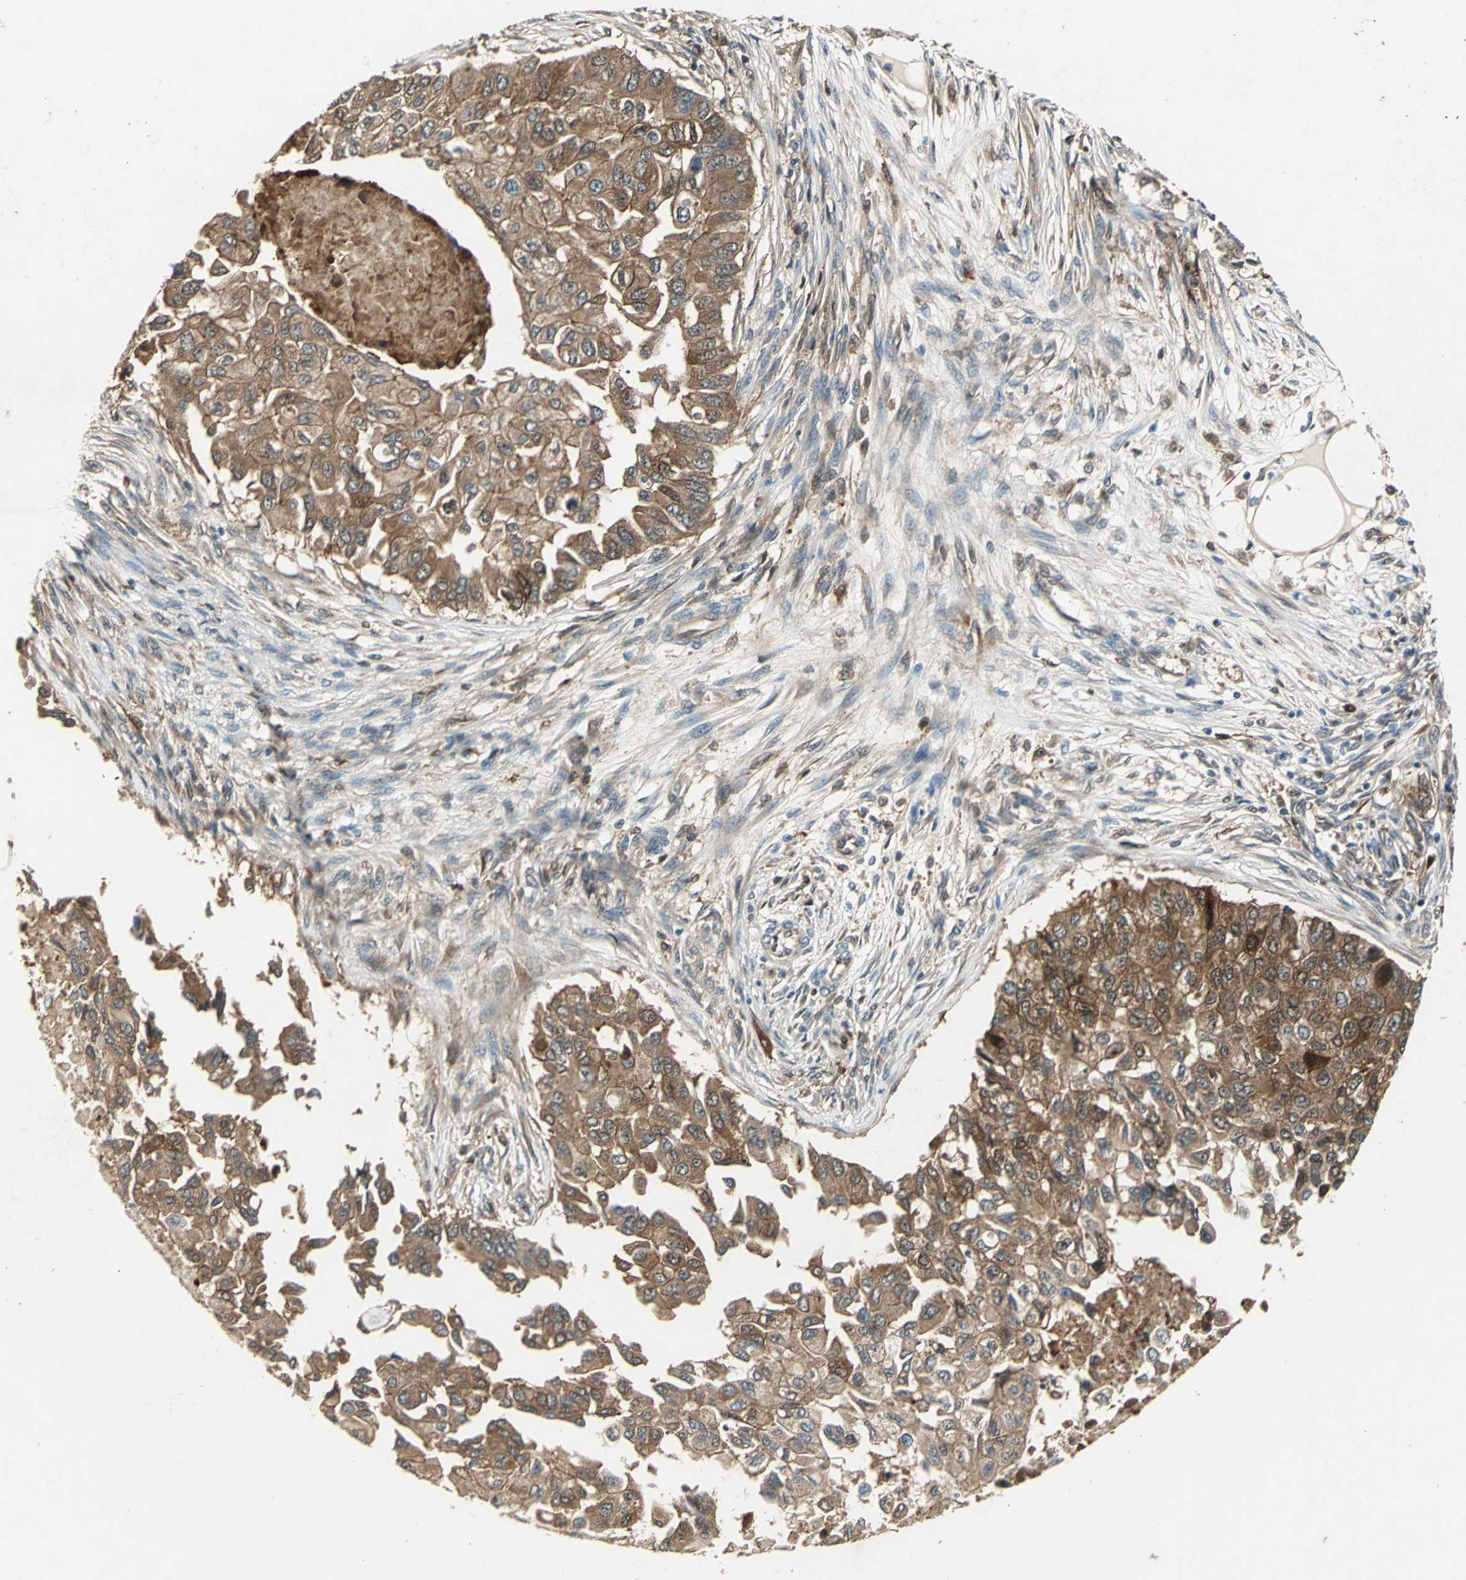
{"staining": {"intensity": "moderate", "quantity": ">75%", "location": "cytoplasmic/membranous"}, "tissue": "breast cancer", "cell_type": "Tumor cells", "image_type": "cancer", "snomed": [{"axis": "morphology", "description": "Normal tissue, NOS"}, {"axis": "morphology", "description": "Duct carcinoma"}, {"axis": "topography", "description": "Breast"}], "caption": "Breast infiltrating ductal carcinoma stained for a protein shows moderate cytoplasmic/membranous positivity in tumor cells.", "gene": "RRM2B", "patient": {"sex": "female", "age": 49}}